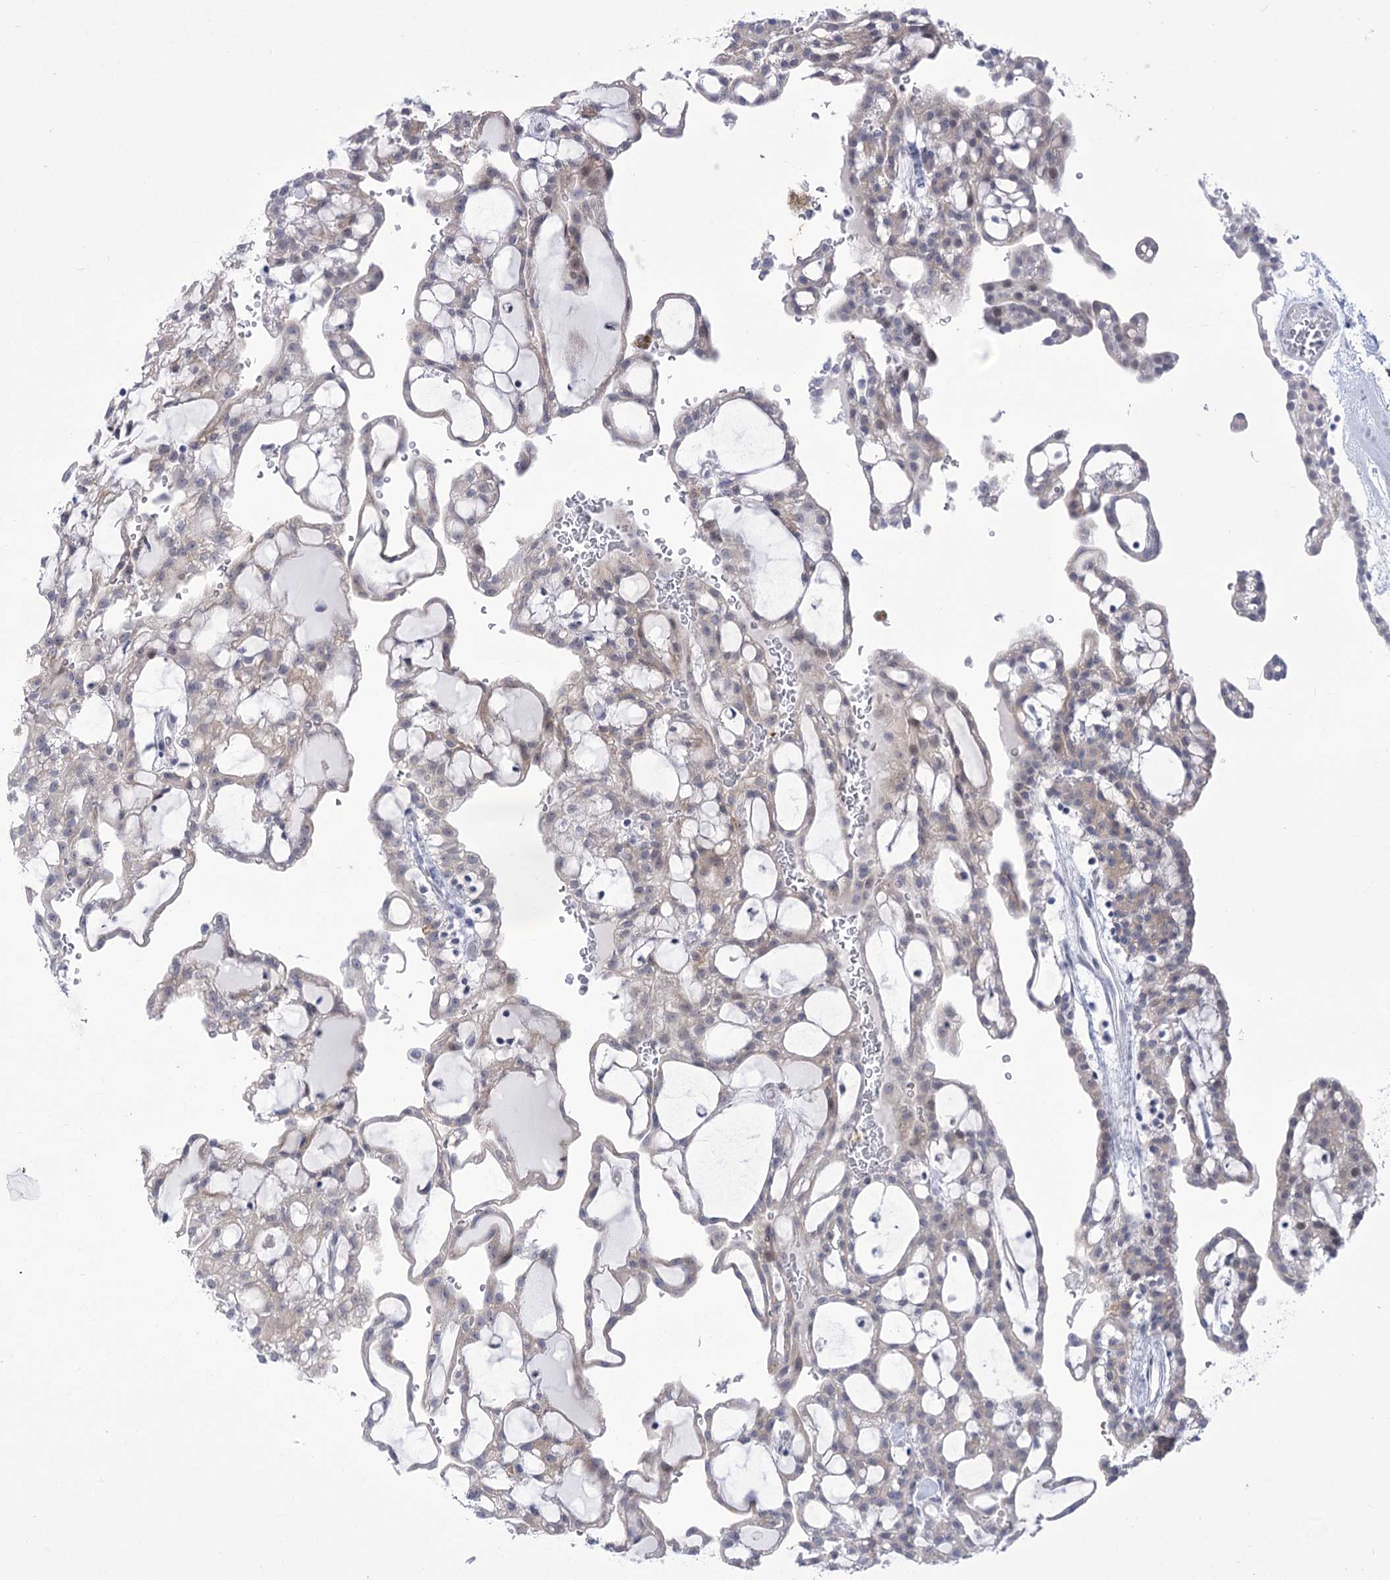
{"staining": {"intensity": "weak", "quantity": "<25%", "location": "cytoplasmic/membranous"}, "tissue": "renal cancer", "cell_type": "Tumor cells", "image_type": "cancer", "snomed": [{"axis": "morphology", "description": "Adenocarcinoma, NOS"}, {"axis": "topography", "description": "Kidney"}], "caption": "Immunohistochemistry micrograph of renal adenocarcinoma stained for a protein (brown), which reveals no positivity in tumor cells. (DAB immunohistochemistry visualized using brightfield microscopy, high magnification).", "gene": "BEND7", "patient": {"sex": "male", "age": 63}}